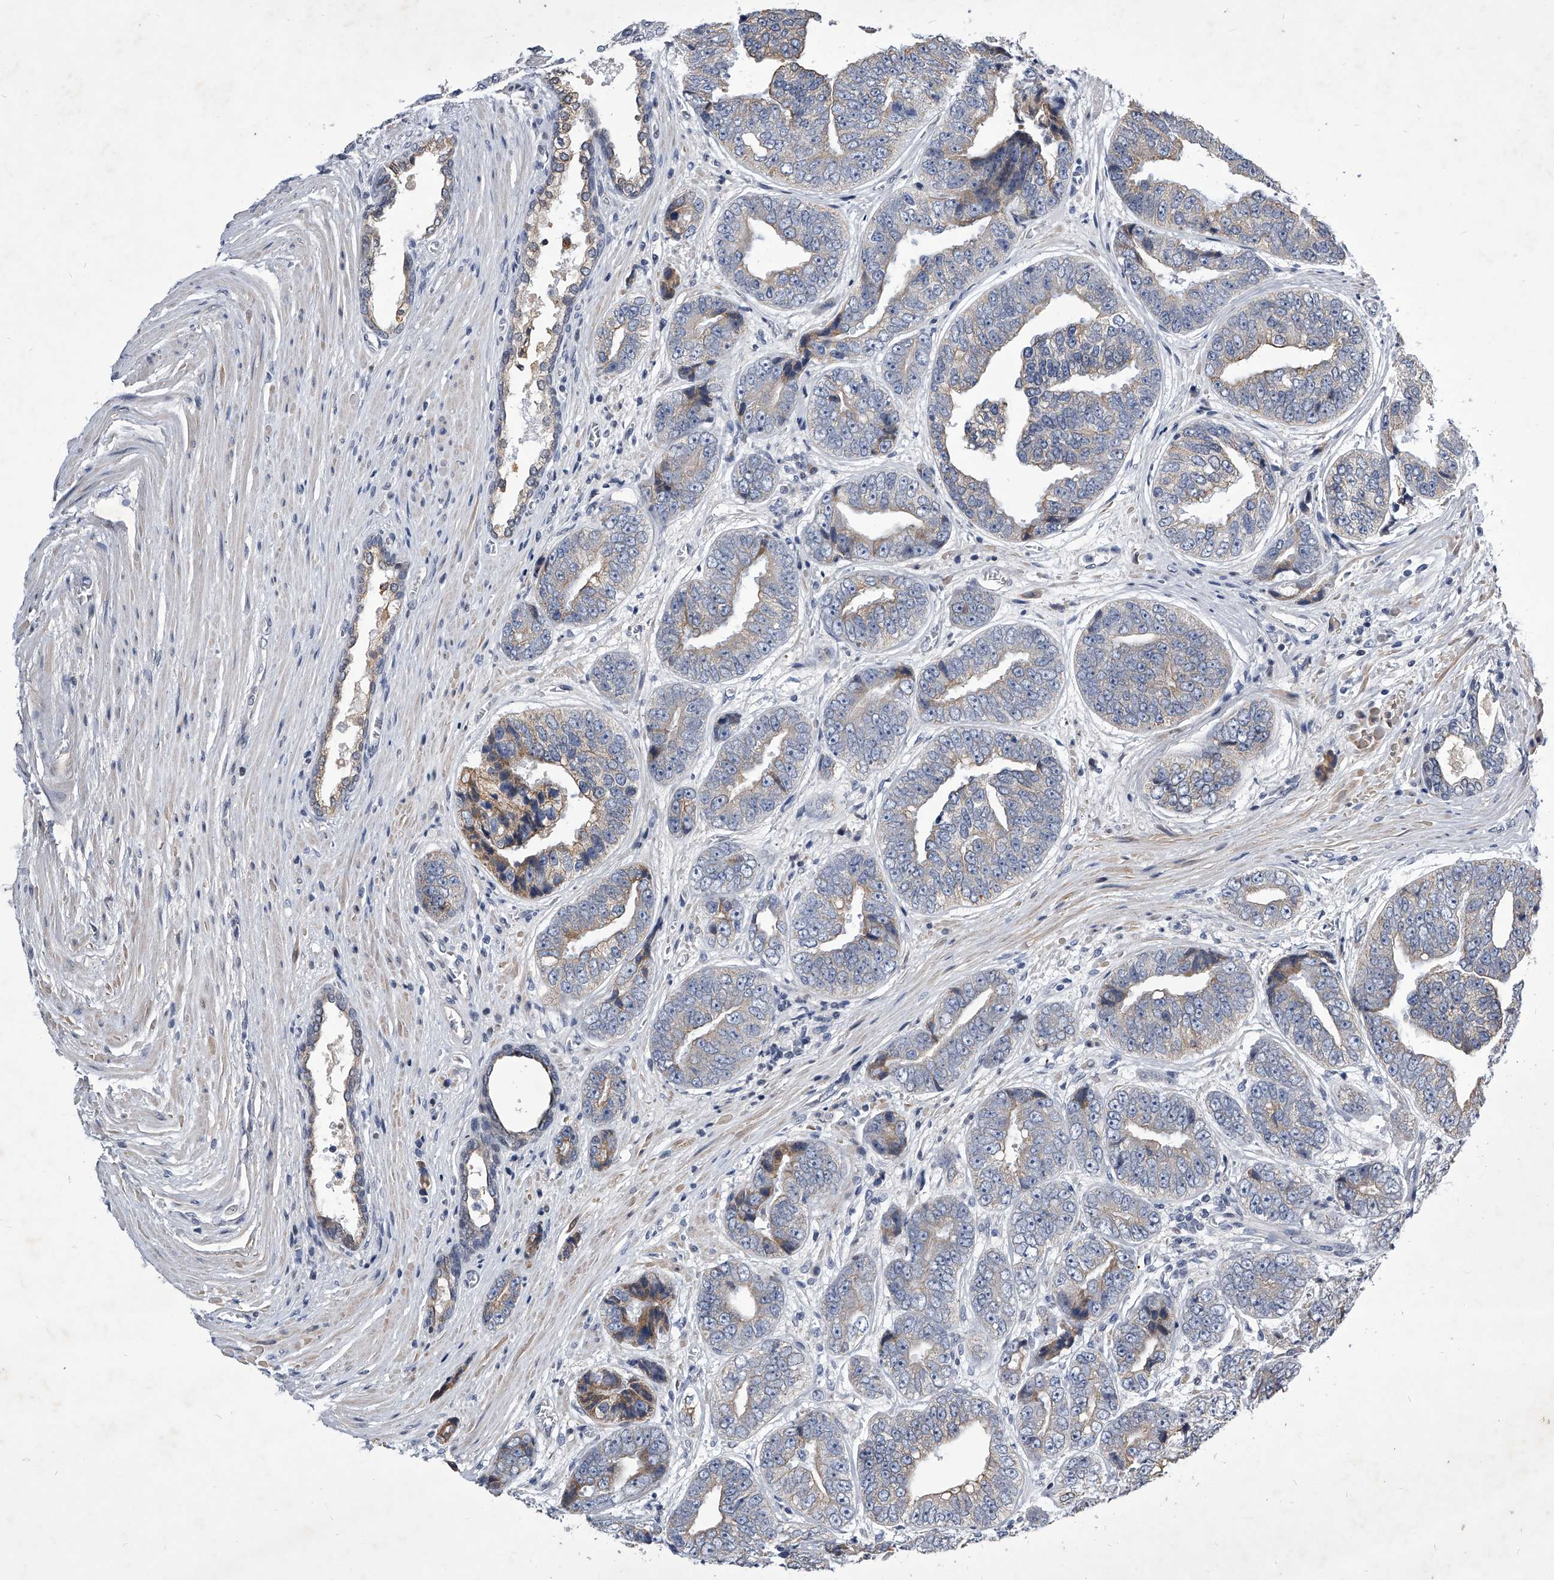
{"staining": {"intensity": "weak", "quantity": "25%-75%", "location": "cytoplasmic/membranous"}, "tissue": "prostate cancer", "cell_type": "Tumor cells", "image_type": "cancer", "snomed": [{"axis": "morphology", "description": "Adenocarcinoma, High grade"}, {"axis": "topography", "description": "Prostate"}], "caption": "A brown stain shows weak cytoplasmic/membranous expression of a protein in human adenocarcinoma (high-grade) (prostate) tumor cells.", "gene": "ZNF76", "patient": {"sex": "male", "age": 61}}